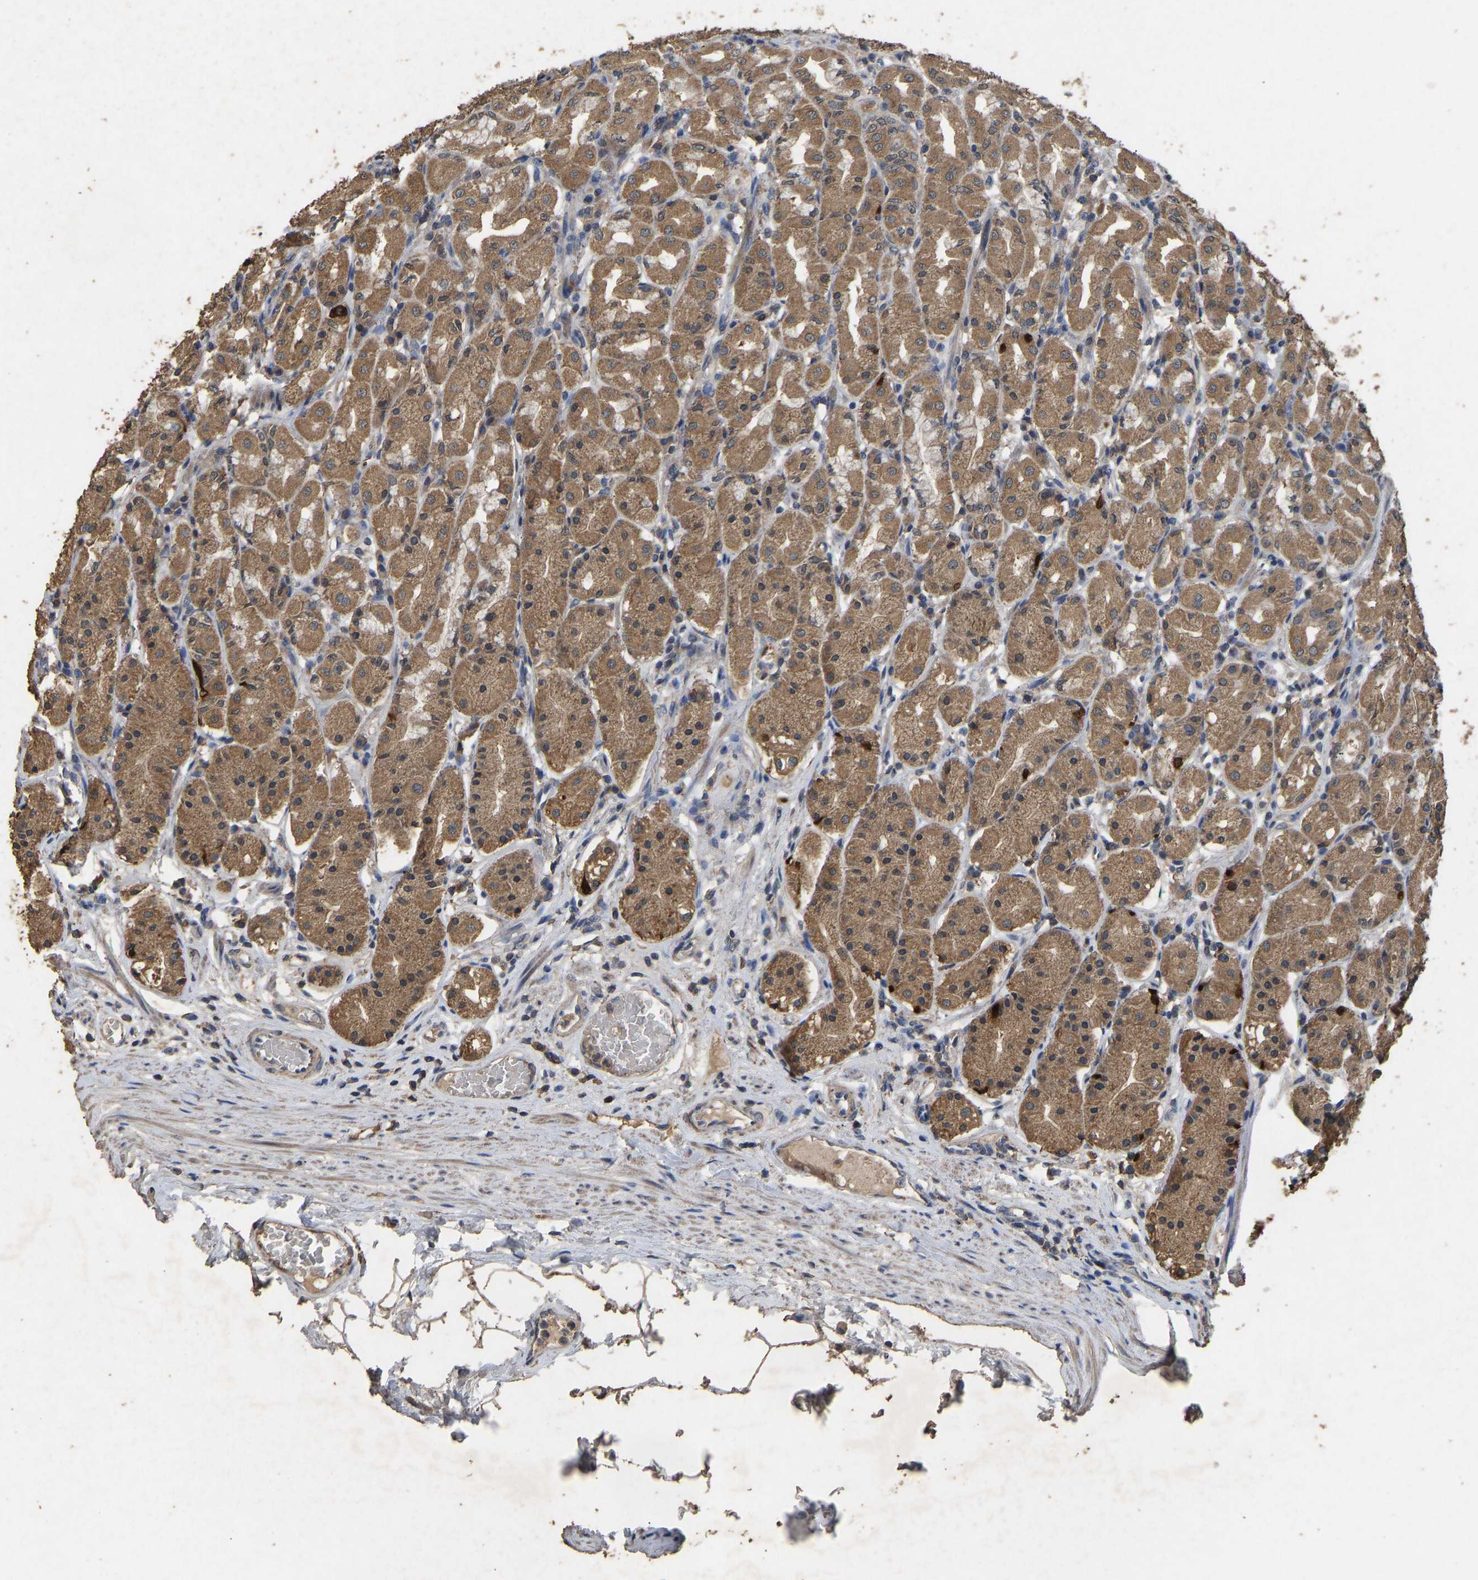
{"staining": {"intensity": "moderate", "quantity": ">75%", "location": "cytoplasmic/membranous"}, "tissue": "stomach", "cell_type": "Glandular cells", "image_type": "normal", "snomed": [{"axis": "morphology", "description": "Normal tissue, NOS"}, {"axis": "topography", "description": "Stomach"}, {"axis": "topography", "description": "Stomach, lower"}], "caption": "Stomach stained with immunohistochemistry reveals moderate cytoplasmic/membranous expression in approximately >75% of glandular cells. Nuclei are stained in blue.", "gene": "CIDEC", "patient": {"sex": "female", "age": 56}}